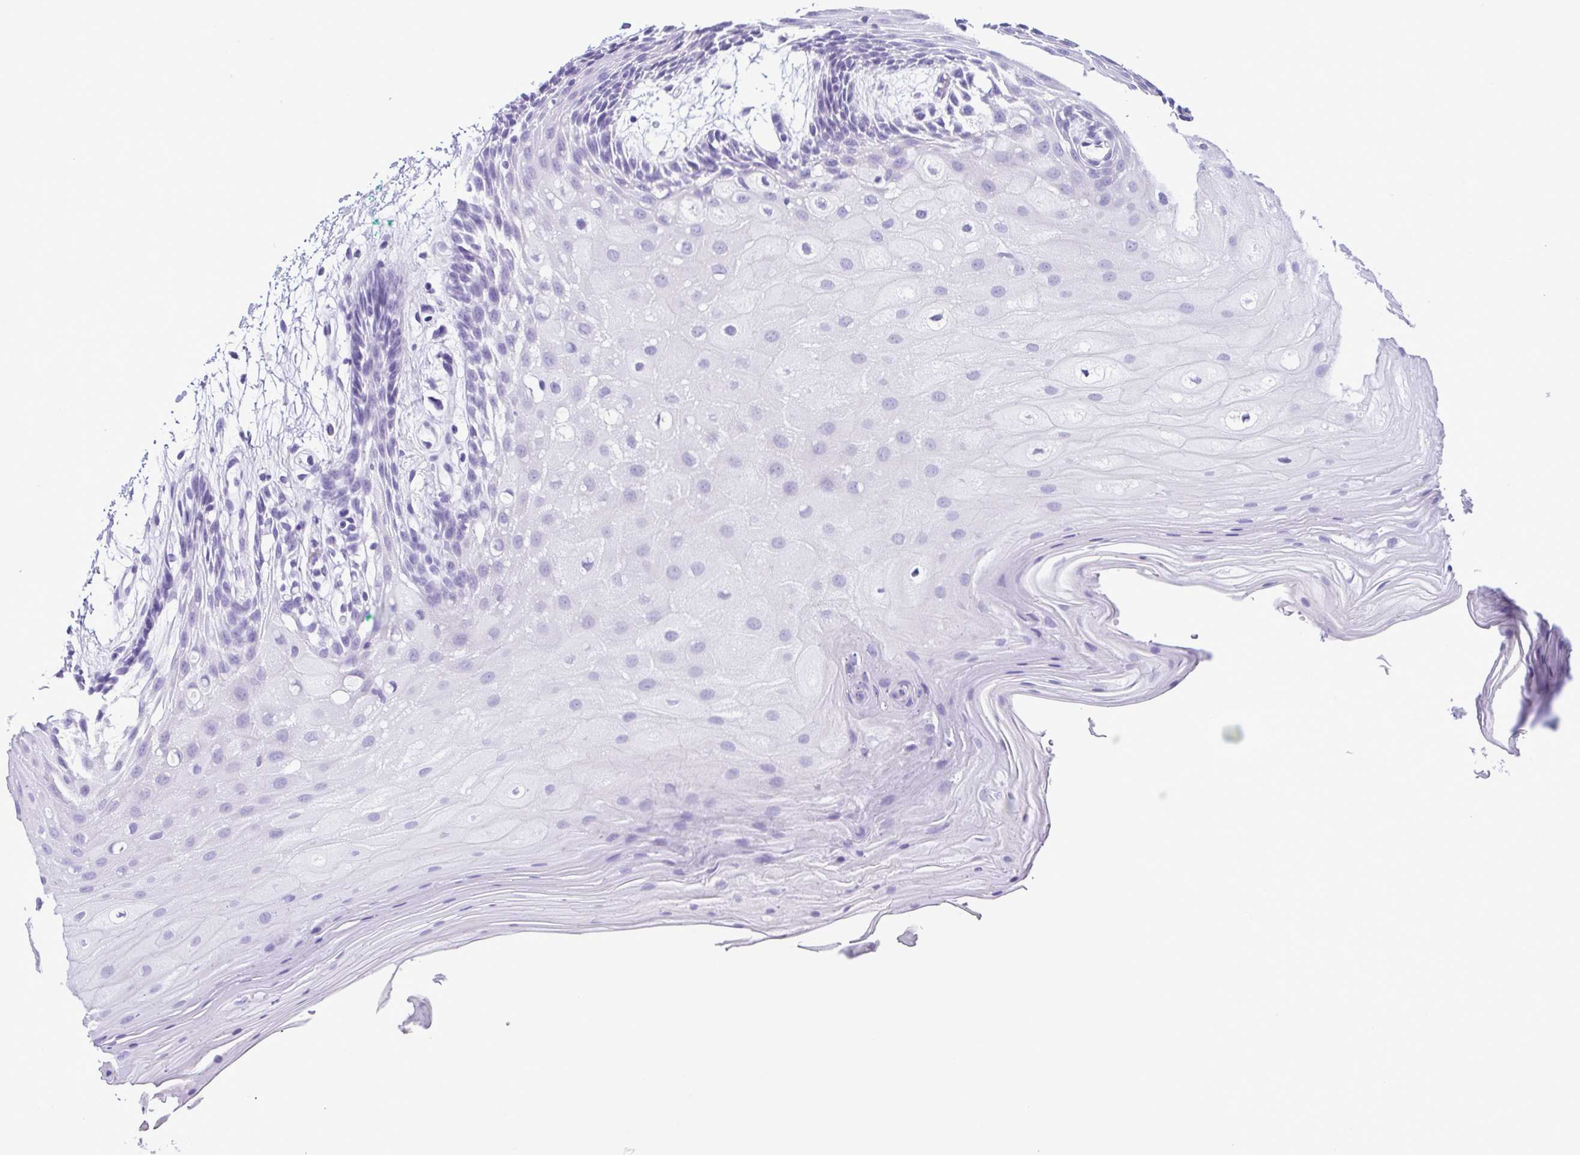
{"staining": {"intensity": "negative", "quantity": "none", "location": "none"}, "tissue": "oral mucosa", "cell_type": "Squamous epithelial cells", "image_type": "normal", "snomed": [{"axis": "morphology", "description": "Normal tissue, NOS"}, {"axis": "morphology", "description": "Squamous cell carcinoma, NOS"}, {"axis": "topography", "description": "Oral tissue"}, {"axis": "topography", "description": "Tounge, NOS"}, {"axis": "topography", "description": "Head-Neck"}], "caption": "Protein analysis of unremarkable oral mucosa shows no significant expression in squamous epithelial cells. (Immunohistochemistry, brightfield microscopy, high magnification).", "gene": "SPATA16", "patient": {"sex": "male", "age": 62}}